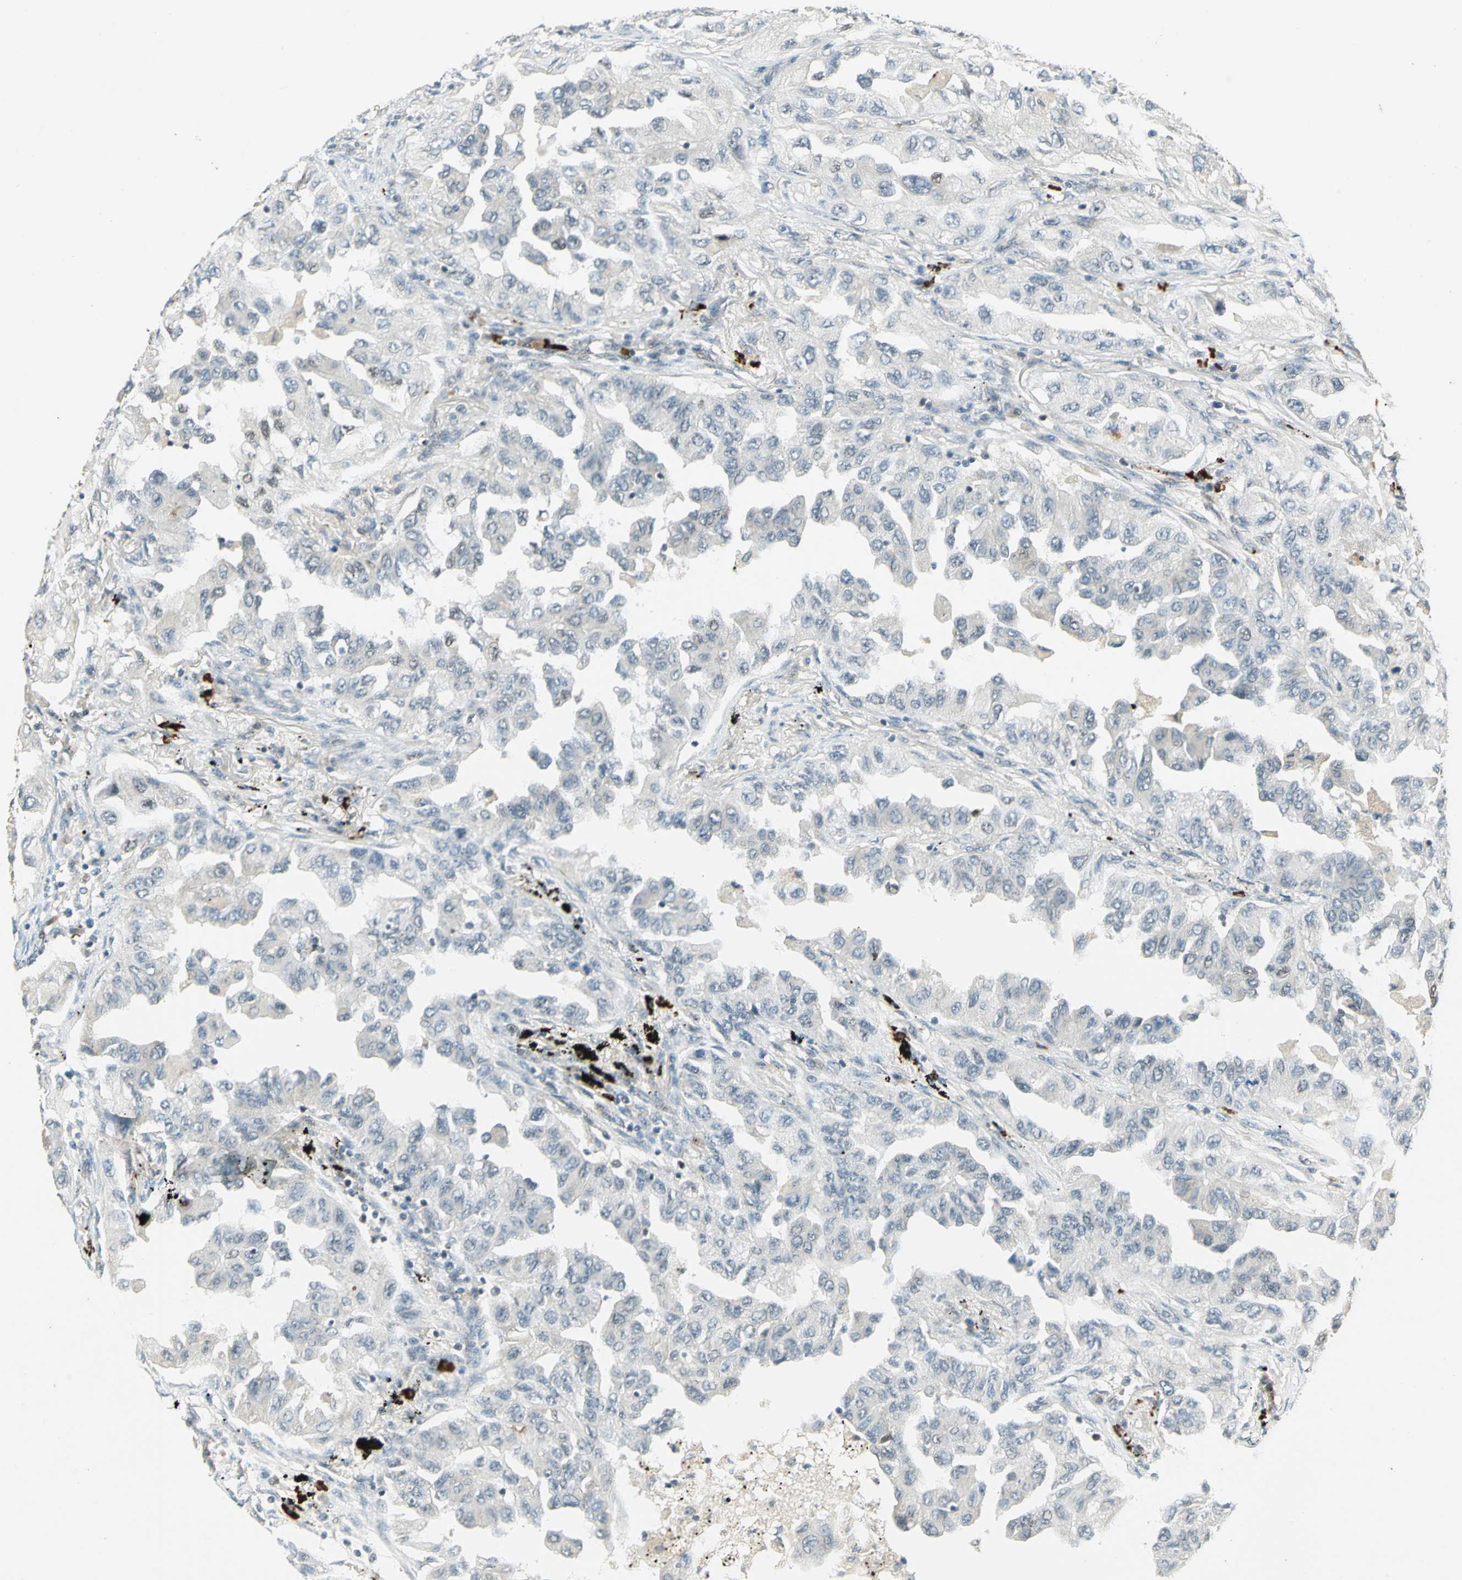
{"staining": {"intensity": "negative", "quantity": "none", "location": "none"}, "tissue": "lung cancer", "cell_type": "Tumor cells", "image_type": "cancer", "snomed": [{"axis": "morphology", "description": "Adenocarcinoma, NOS"}, {"axis": "topography", "description": "Lung"}], "caption": "Protein analysis of lung cancer (adenocarcinoma) displays no significant staining in tumor cells. Nuclei are stained in blue.", "gene": "RAD17", "patient": {"sex": "female", "age": 65}}